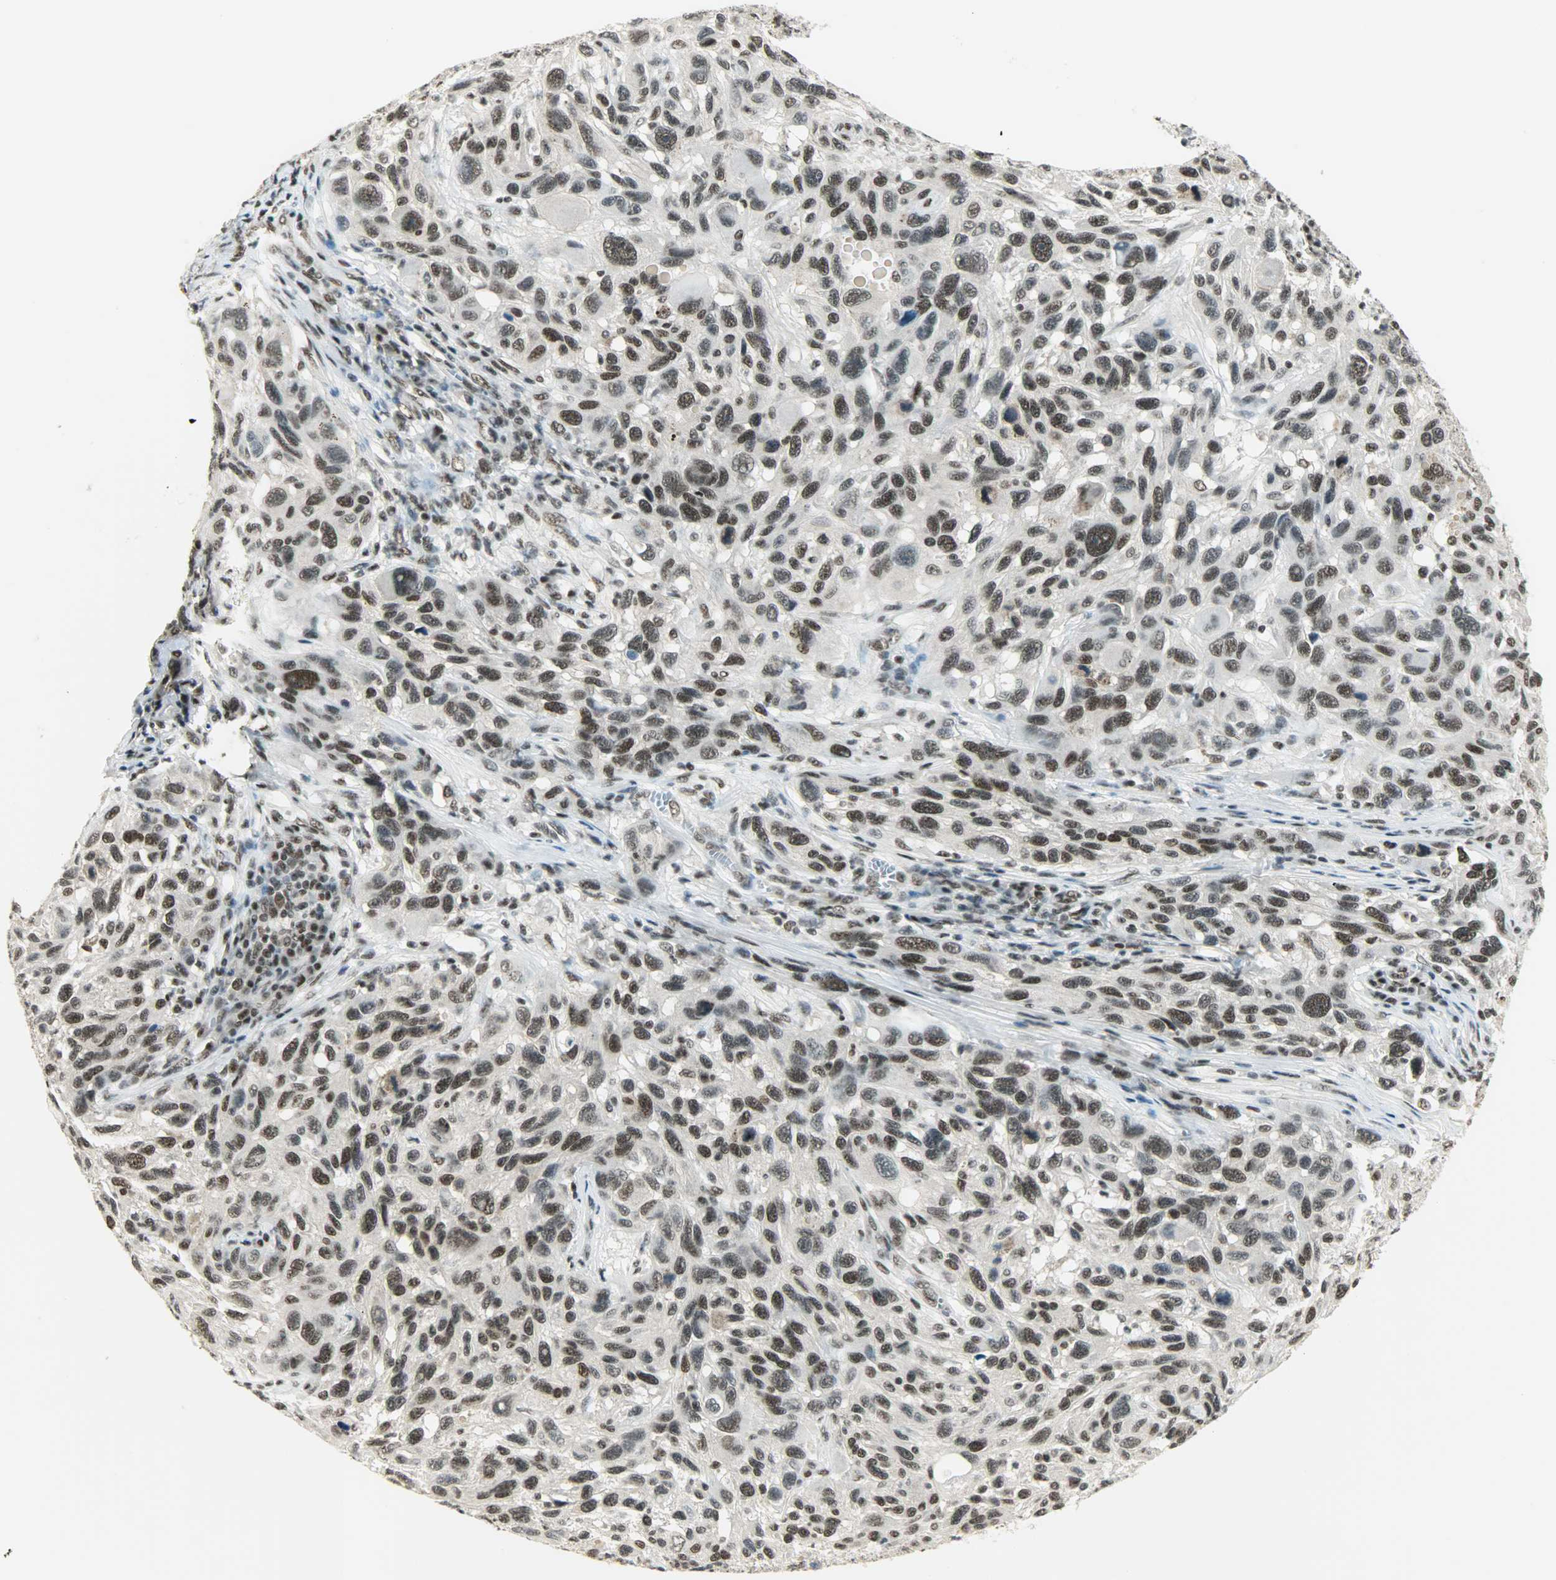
{"staining": {"intensity": "strong", "quantity": ">75%", "location": "nuclear"}, "tissue": "melanoma", "cell_type": "Tumor cells", "image_type": "cancer", "snomed": [{"axis": "morphology", "description": "Malignant melanoma, NOS"}, {"axis": "topography", "description": "Skin"}], "caption": "Human melanoma stained with a protein marker demonstrates strong staining in tumor cells.", "gene": "SUGP1", "patient": {"sex": "male", "age": 53}}